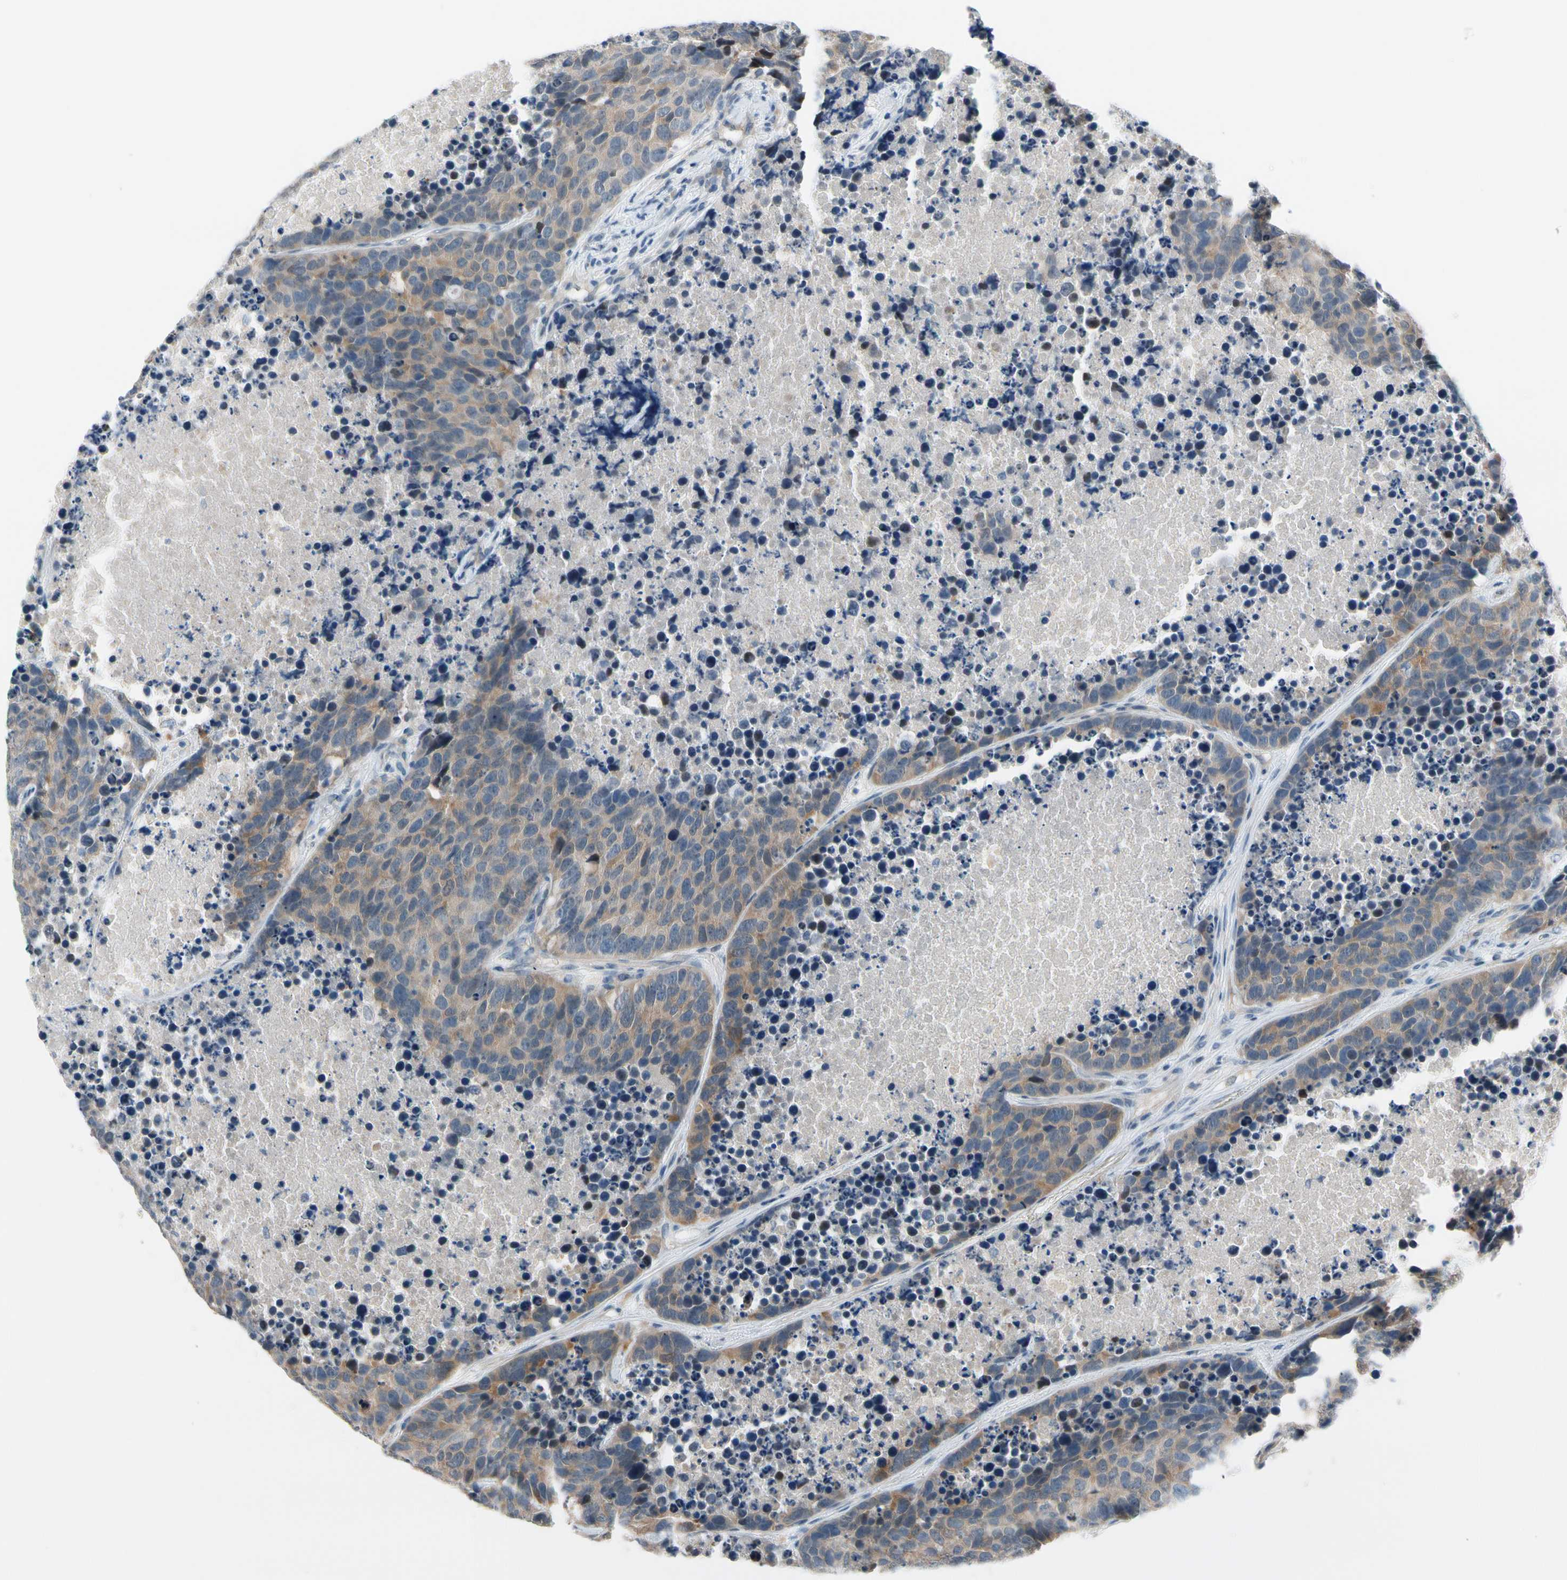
{"staining": {"intensity": "moderate", "quantity": ">75%", "location": "cytoplasmic/membranous"}, "tissue": "carcinoid", "cell_type": "Tumor cells", "image_type": "cancer", "snomed": [{"axis": "morphology", "description": "Carcinoid, malignant, NOS"}, {"axis": "topography", "description": "Lung"}], "caption": "Protein expression analysis of human malignant carcinoid reveals moderate cytoplasmic/membranous expression in about >75% of tumor cells.", "gene": "CFAP36", "patient": {"sex": "male", "age": 60}}